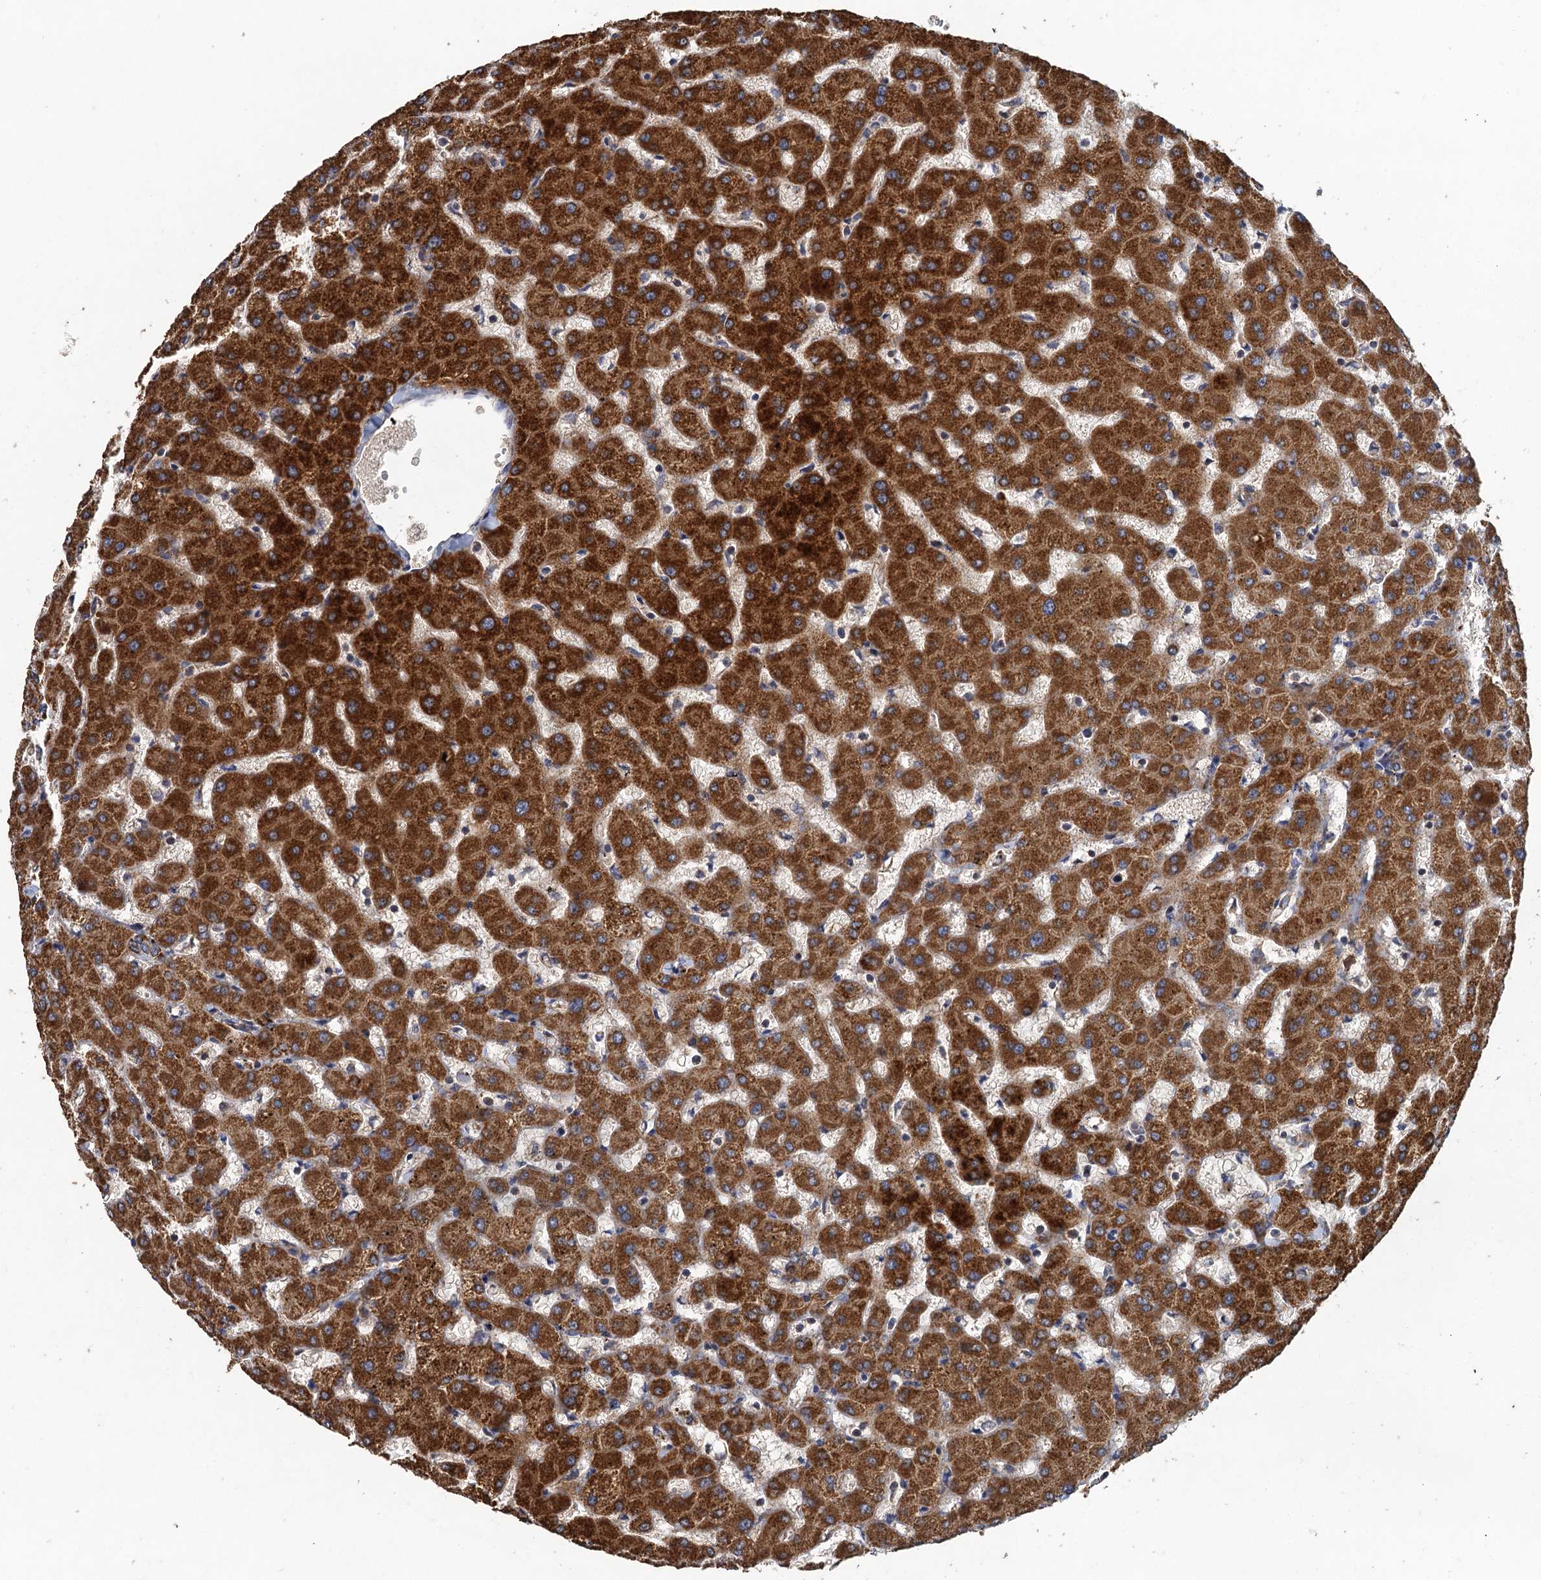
{"staining": {"intensity": "moderate", "quantity": ">75%", "location": "cytoplasmic/membranous"}, "tissue": "liver", "cell_type": "Cholangiocytes", "image_type": "normal", "snomed": [{"axis": "morphology", "description": "Normal tissue, NOS"}, {"axis": "topography", "description": "Liver"}], "caption": "This is a histology image of immunohistochemistry staining of unremarkable liver, which shows moderate staining in the cytoplasmic/membranous of cholangiocytes.", "gene": "BCS1L", "patient": {"sex": "female", "age": 63}}